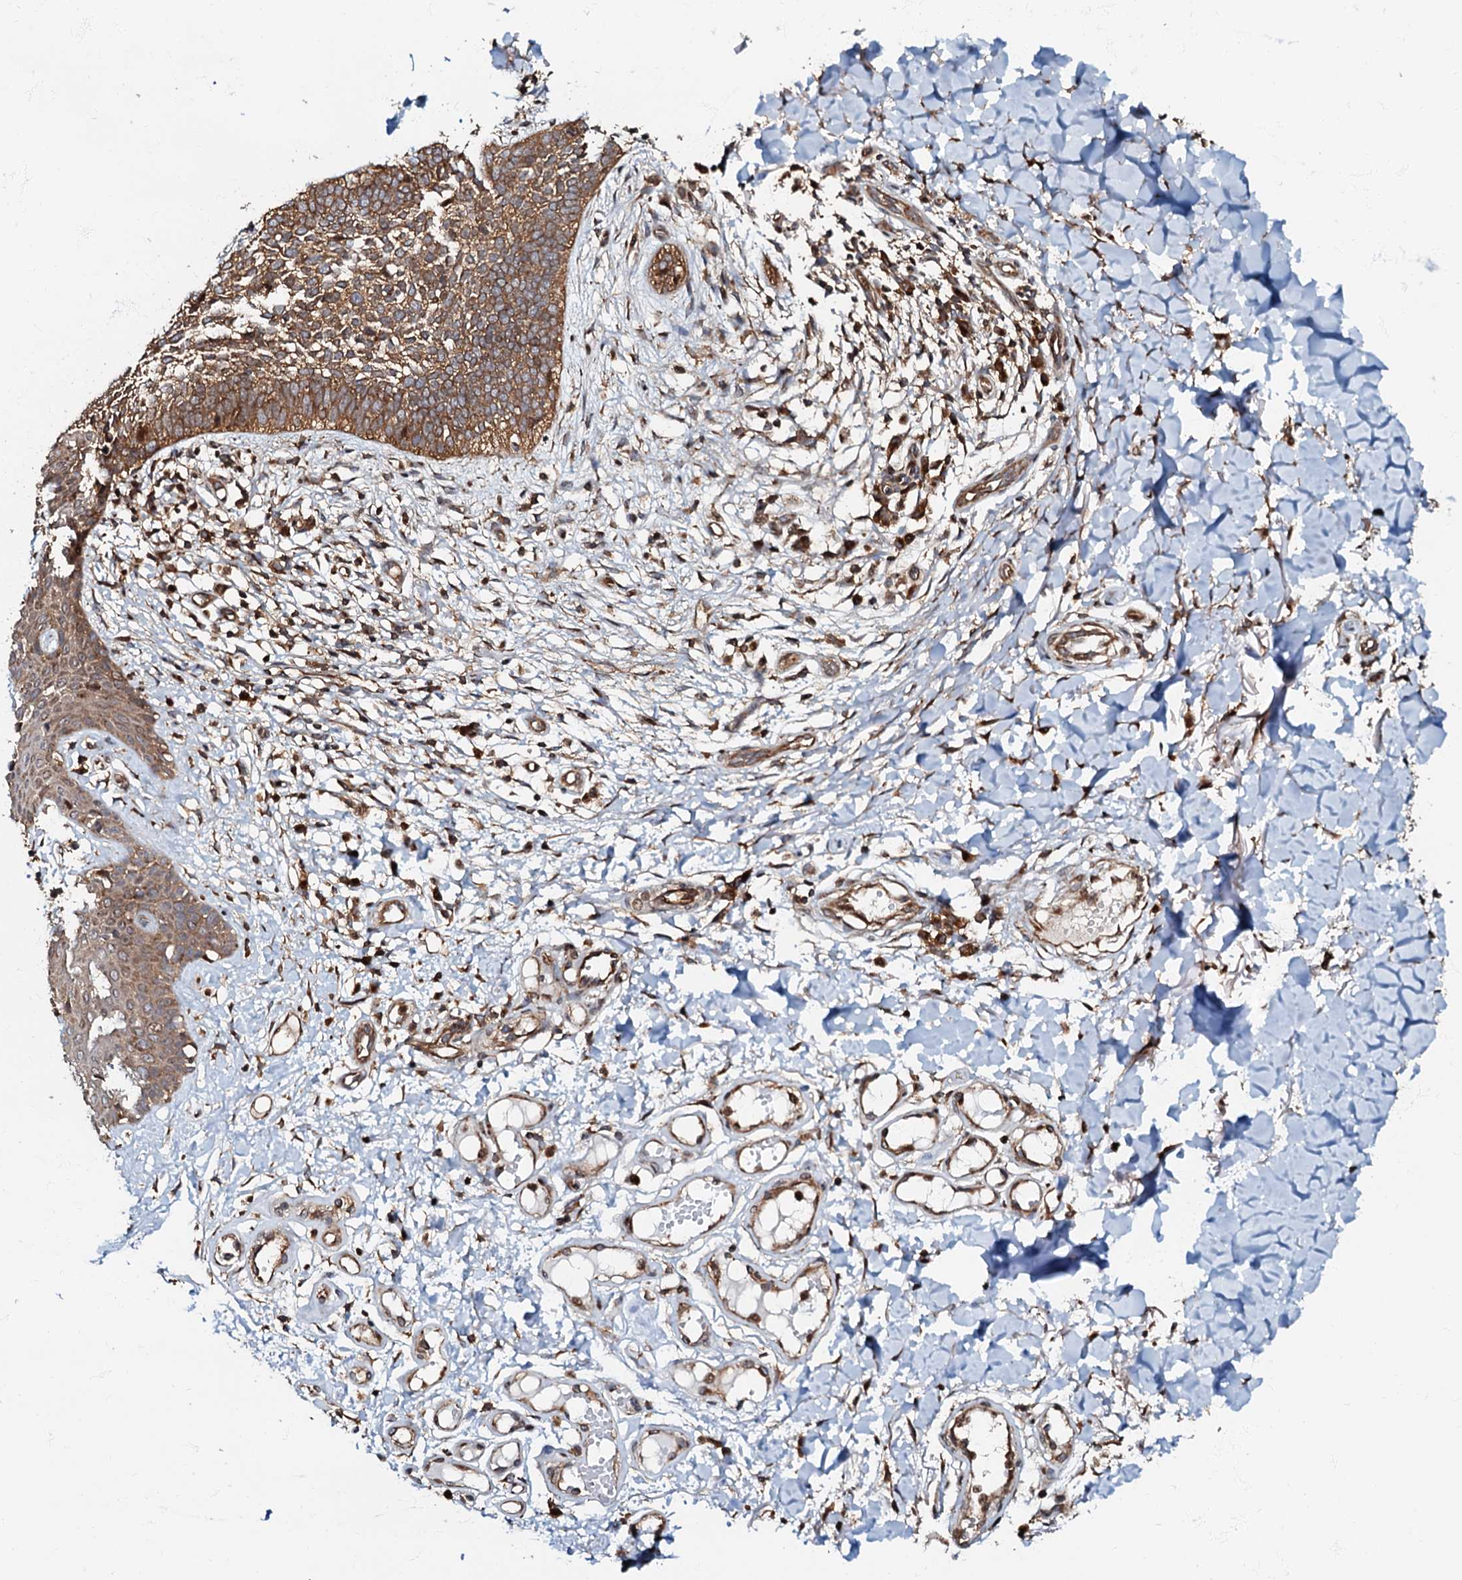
{"staining": {"intensity": "moderate", "quantity": ">75%", "location": "cytoplasmic/membranous"}, "tissue": "skin cancer", "cell_type": "Tumor cells", "image_type": "cancer", "snomed": [{"axis": "morphology", "description": "Basal cell carcinoma"}, {"axis": "topography", "description": "Skin"}], "caption": "High-magnification brightfield microscopy of skin cancer (basal cell carcinoma) stained with DAB (brown) and counterstained with hematoxylin (blue). tumor cells exhibit moderate cytoplasmic/membranous staining is seen in approximately>75% of cells.", "gene": "OSBP", "patient": {"sex": "female", "age": 64}}